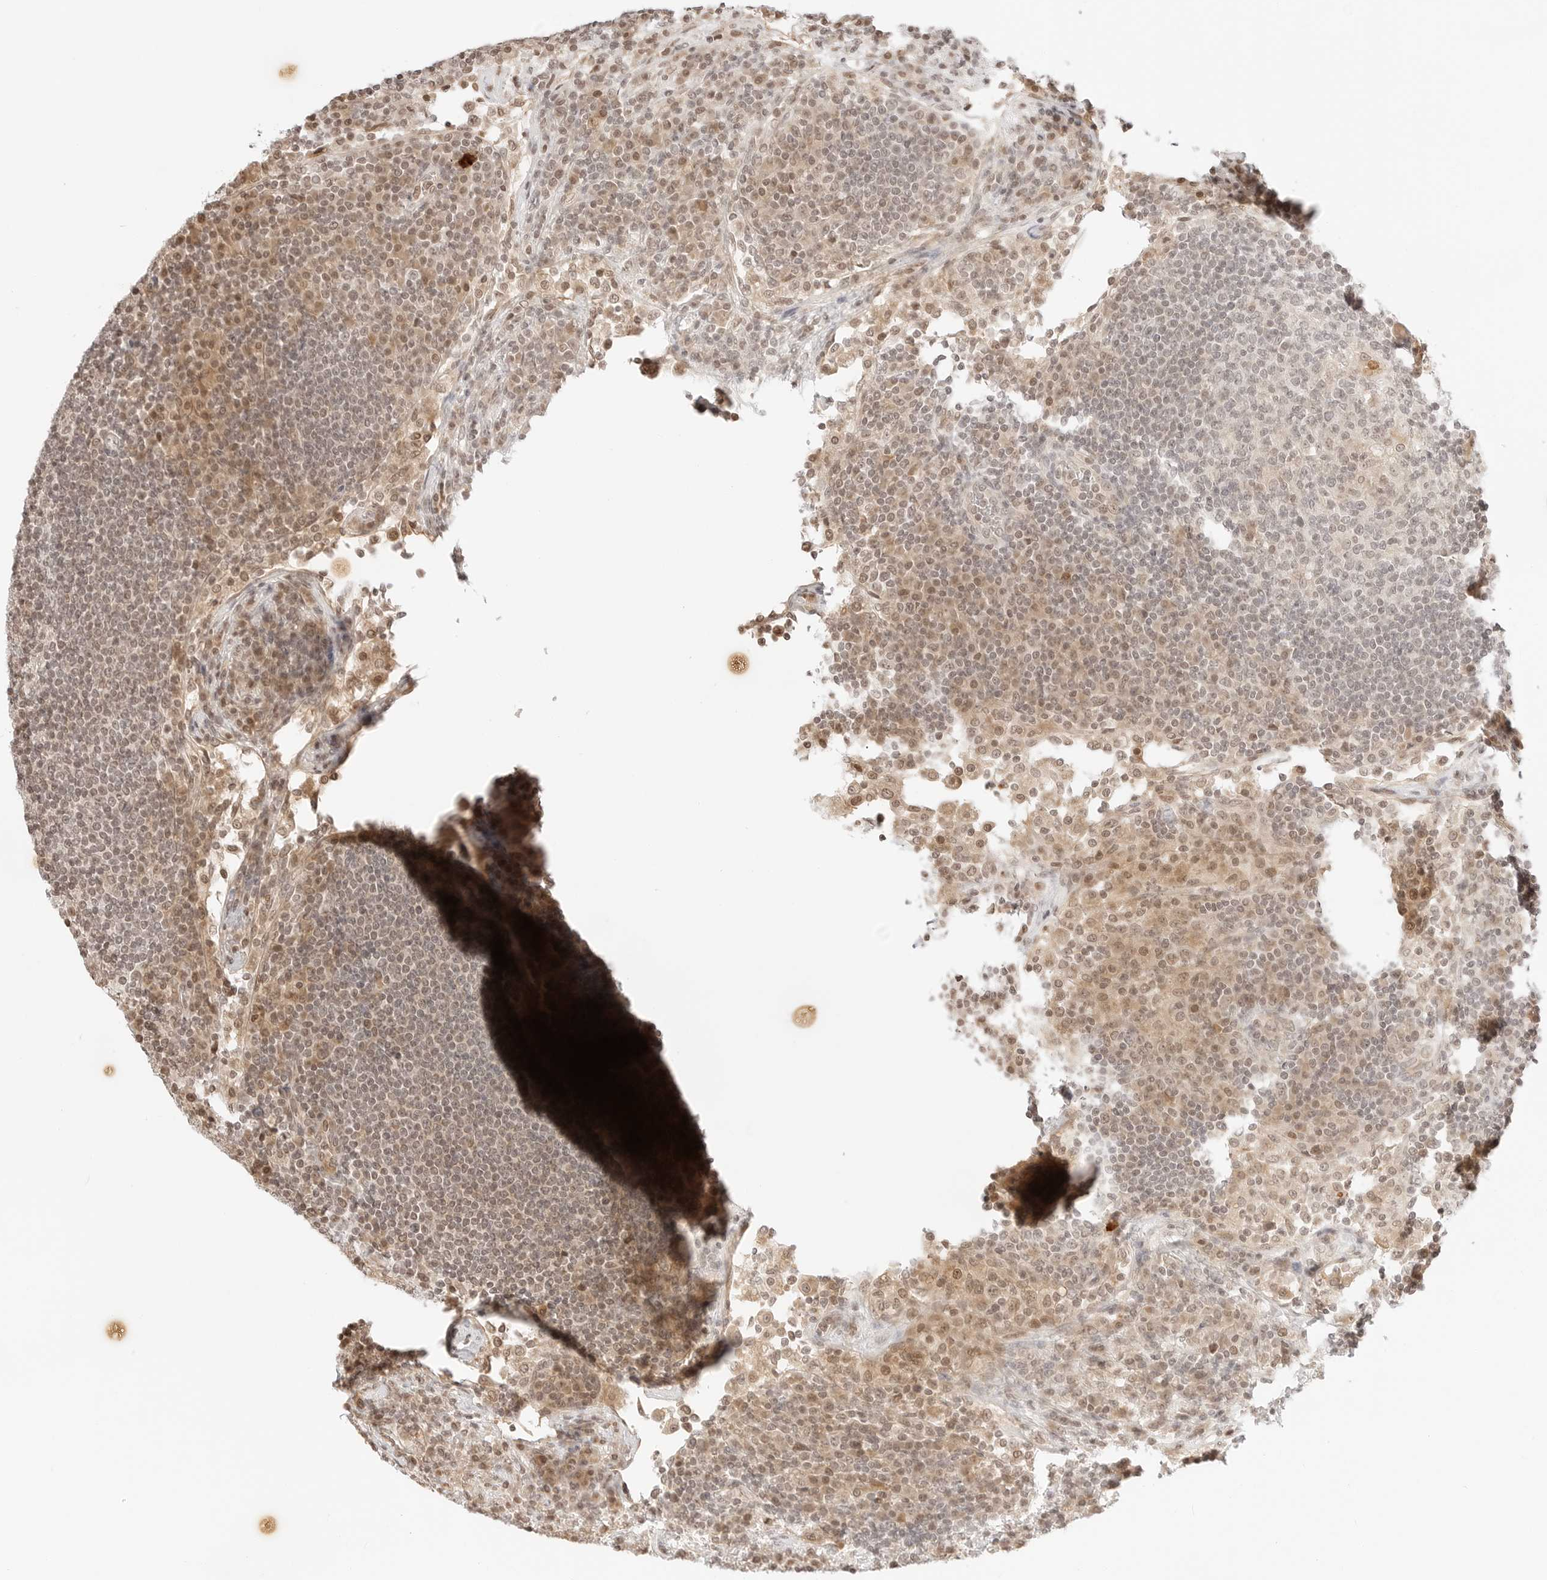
{"staining": {"intensity": "negative", "quantity": "none", "location": "none"}, "tissue": "lymph node", "cell_type": "Germinal center cells", "image_type": "normal", "snomed": [{"axis": "morphology", "description": "Normal tissue, NOS"}, {"axis": "topography", "description": "Lymph node"}], "caption": "A photomicrograph of lymph node stained for a protein exhibits no brown staining in germinal center cells. The staining was performed using DAB to visualize the protein expression in brown, while the nuclei were stained in blue with hematoxylin (Magnification: 20x).", "gene": "RPS6KL1", "patient": {"sex": "female", "age": 53}}